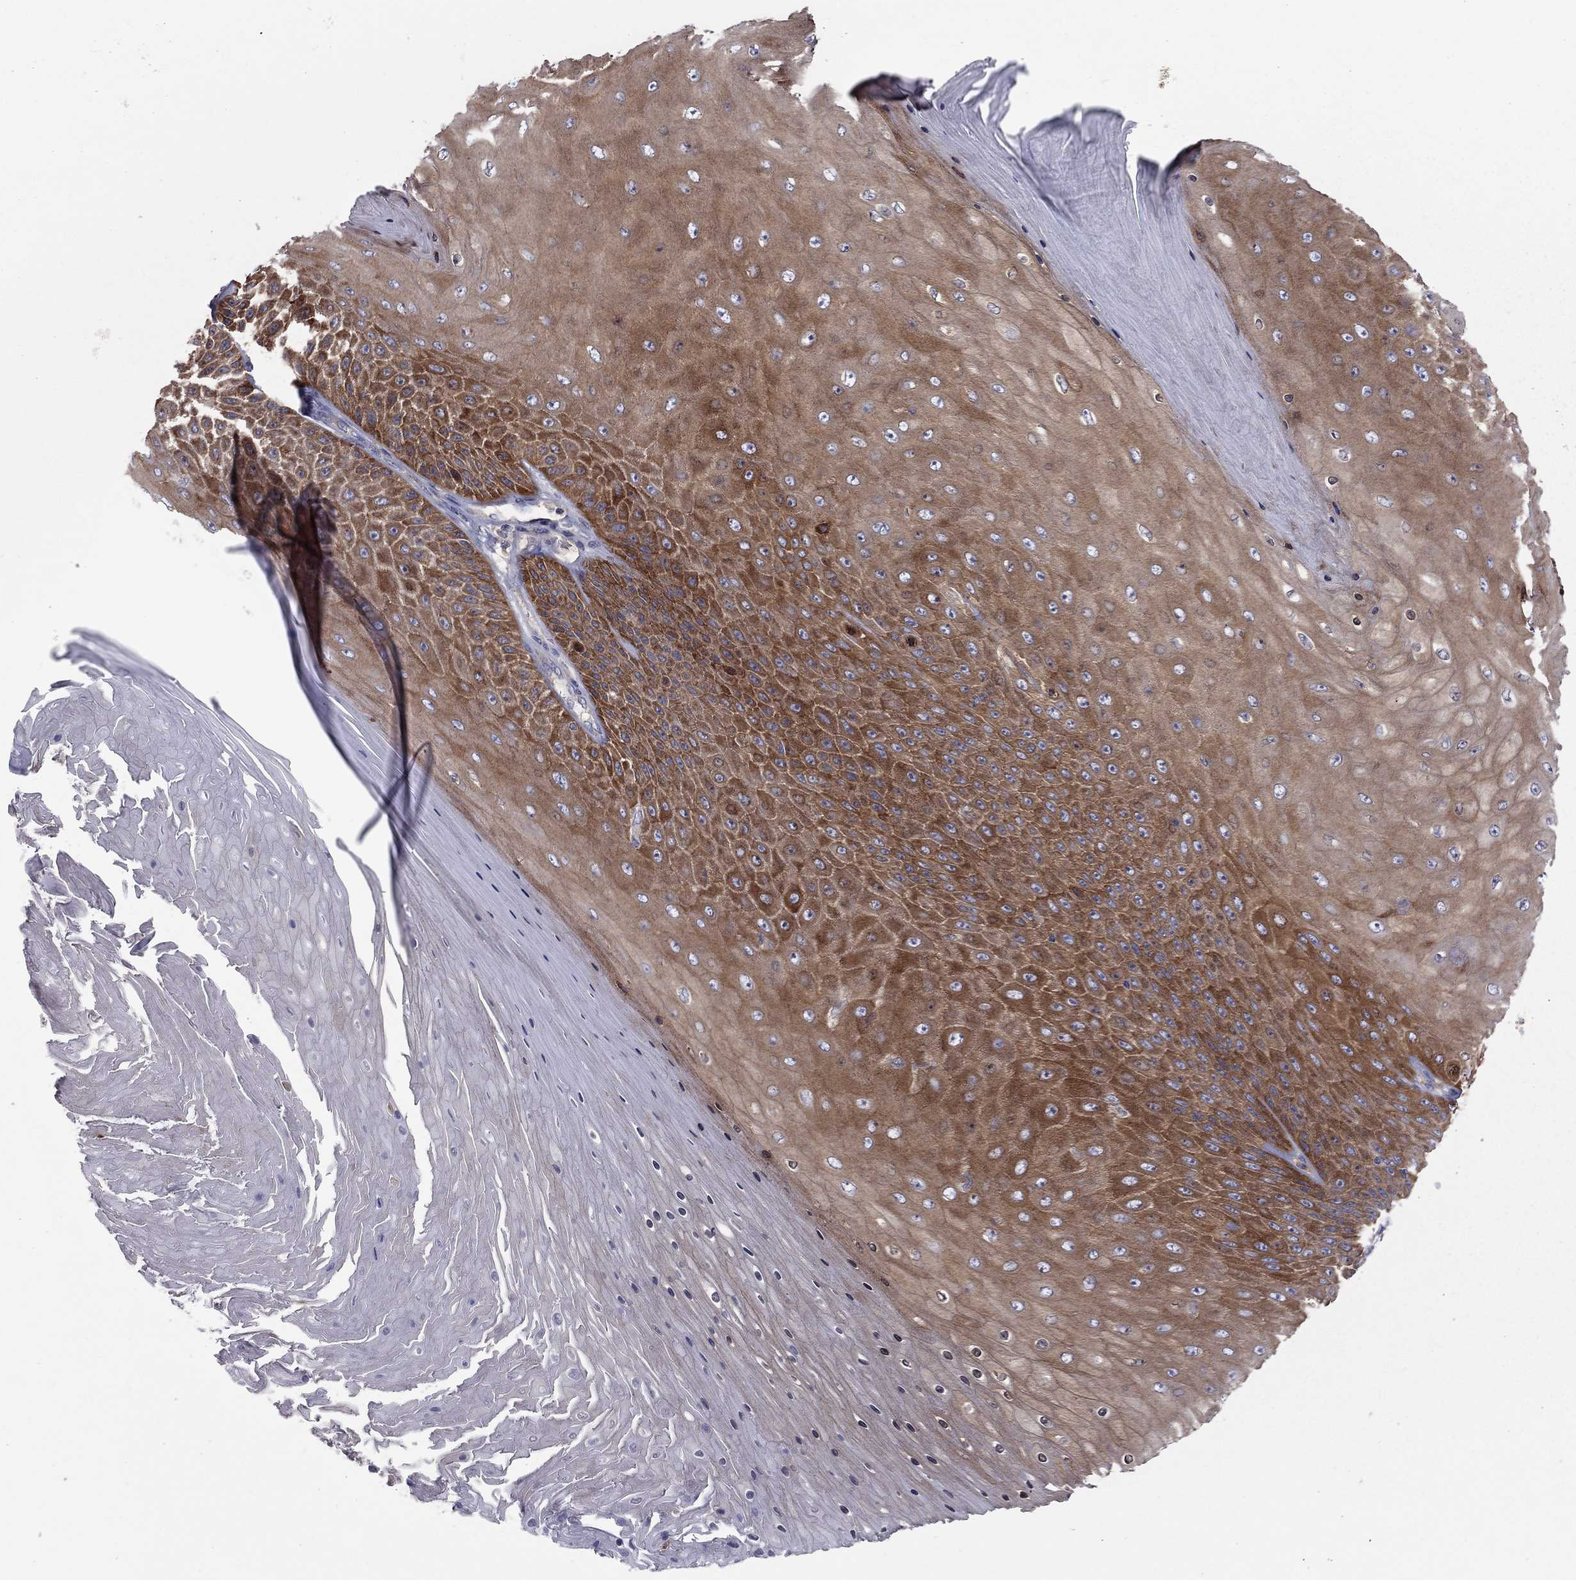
{"staining": {"intensity": "strong", "quantity": "25%-75%", "location": "cytoplasmic/membranous"}, "tissue": "skin cancer", "cell_type": "Tumor cells", "image_type": "cancer", "snomed": [{"axis": "morphology", "description": "Squamous cell carcinoma, NOS"}, {"axis": "topography", "description": "Skin"}], "caption": "A high amount of strong cytoplasmic/membranous staining is seen in about 25%-75% of tumor cells in skin cancer tissue. Using DAB (brown) and hematoxylin (blue) stains, captured at high magnification using brightfield microscopy.", "gene": "RNF123", "patient": {"sex": "male", "age": 62}}